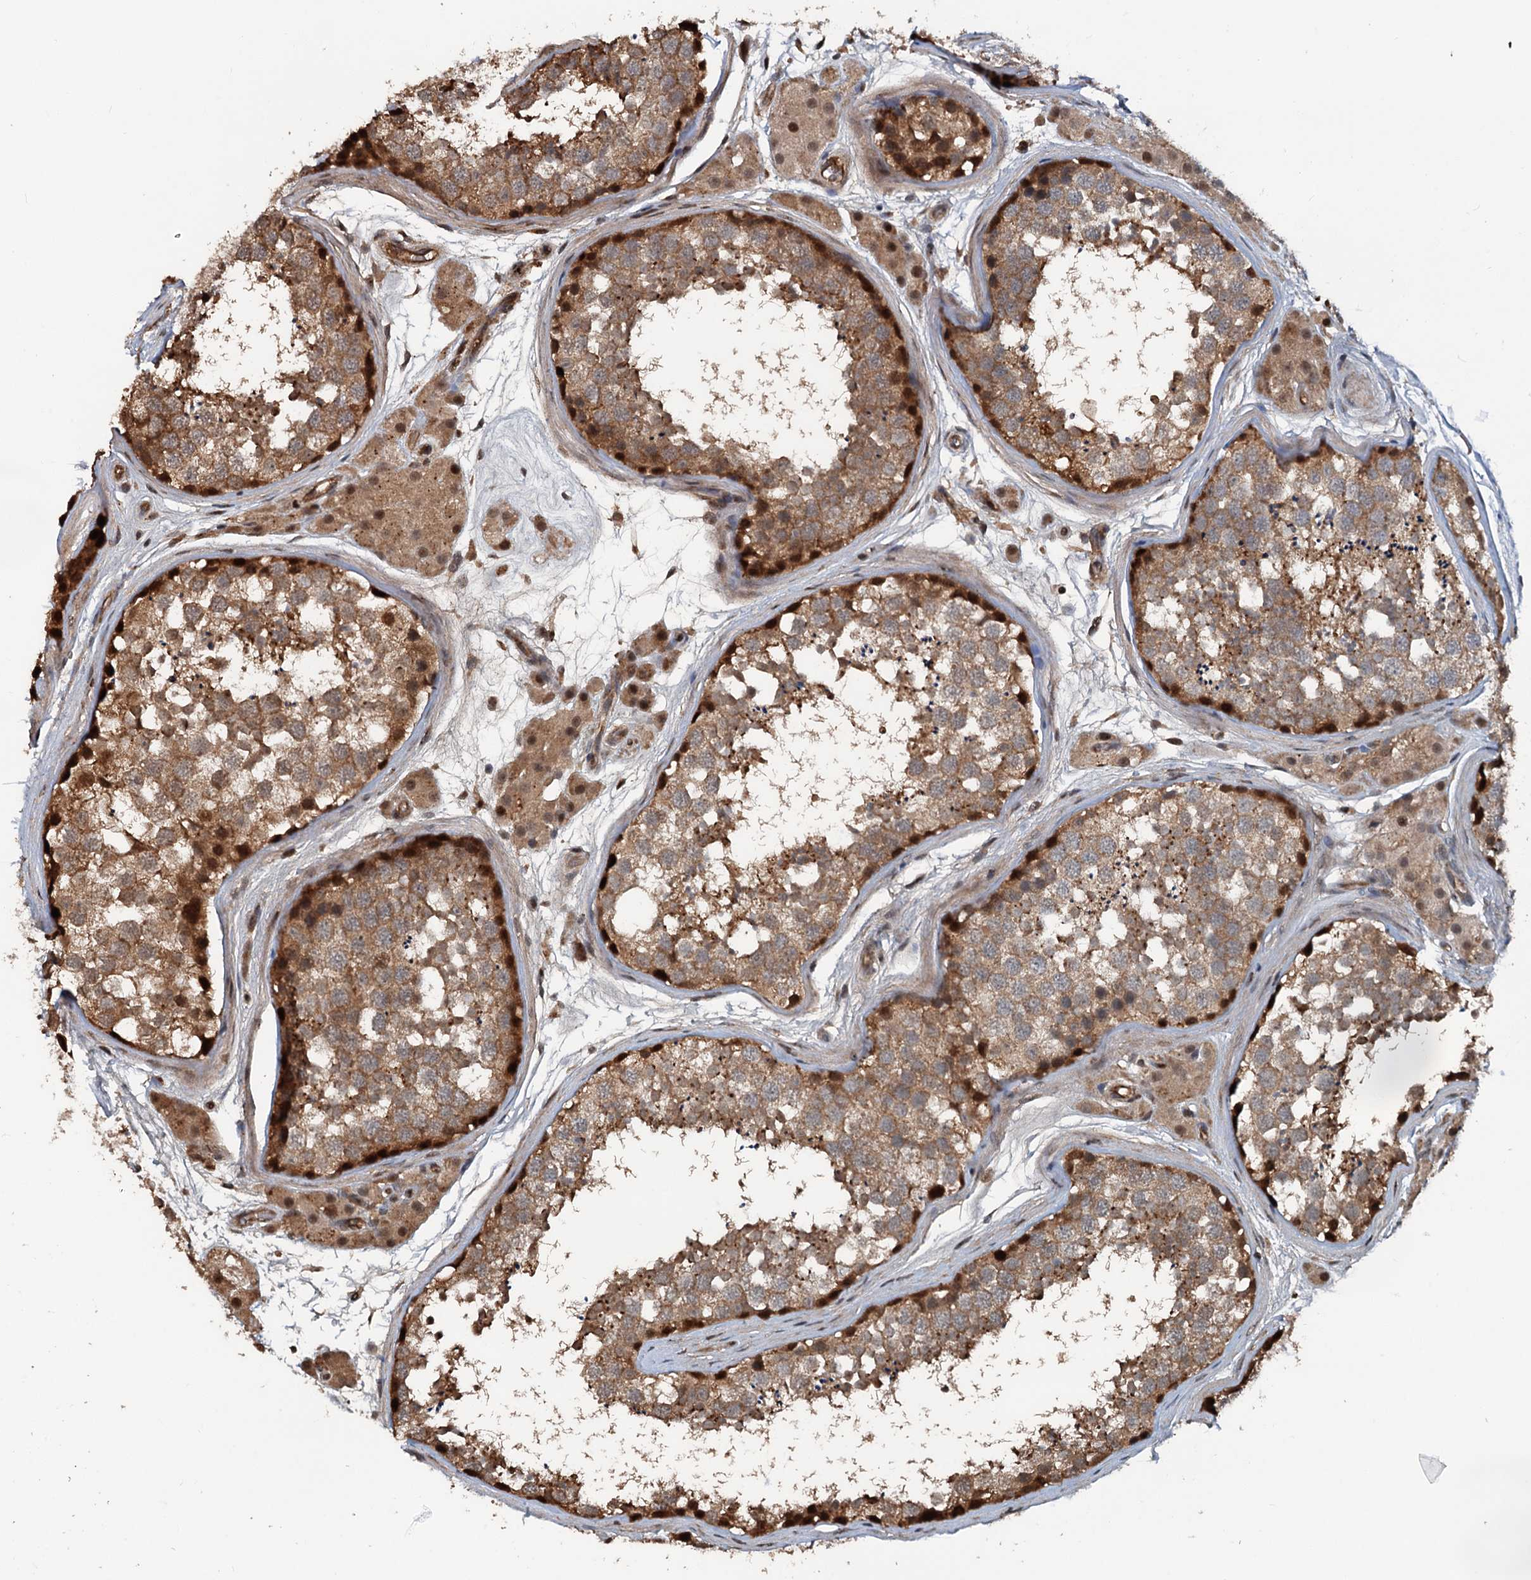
{"staining": {"intensity": "moderate", "quantity": ">75%", "location": "cytoplasmic/membranous"}, "tissue": "testis", "cell_type": "Cells in seminiferous ducts", "image_type": "normal", "snomed": [{"axis": "morphology", "description": "Normal tissue, NOS"}, {"axis": "topography", "description": "Testis"}], "caption": "Protein staining by immunohistochemistry (IHC) exhibits moderate cytoplasmic/membranous staining in about >75% of cells in seminiferous ducts in normal testis. (brown staining indicates protein expression, while blue staining denotes nuclei).", "gene": "TEDC1", "patient": {"sex": "male", "age": 56}}